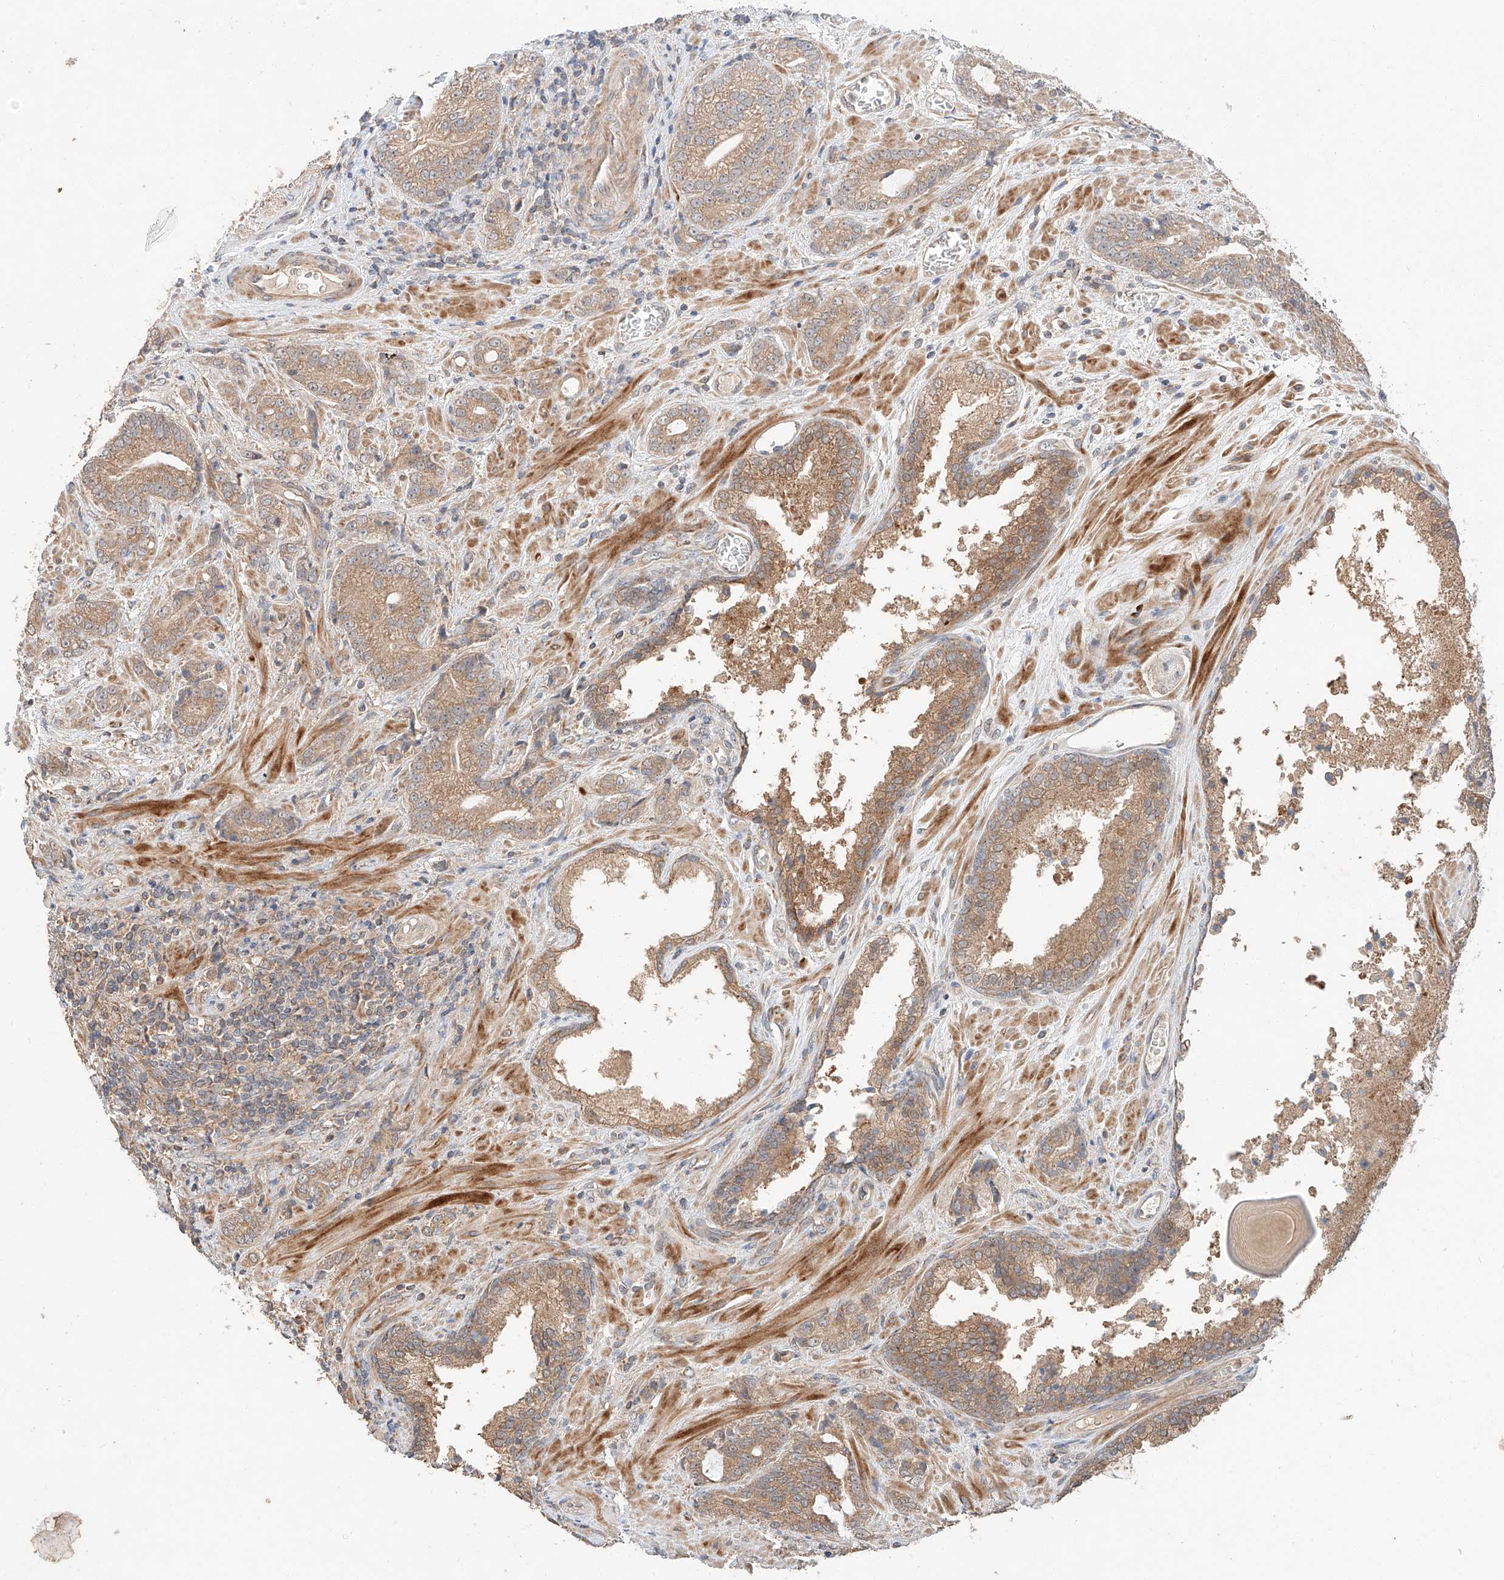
{"staining": {"intensity": "moderate", "quantity": ">75%", "location": "cytoplasmic/membranous"}, "tissue": "prostate cancer", "cell_type": "Tumor cells", "image_type": "cancer", "snomed": [{"axis": "morphology", "description": "Adenocarcinoma, High grade"}, {"axis": "topography", "description": "Prostate"}], "caption": "High-magnification brightfield microscopy of prostate cancer (adenocarcinoma (high-grade)) stained with DAB (3,3'-diaminobenzidine) (brown) and counterstained with hematoxylin (blue). tumor cells exhibit moderate cytoplasmic/membranous positivity is identified in about>75% of cells.", "gene": "XPNPEP1", "patient": {"sex": "male", "age": 57}}